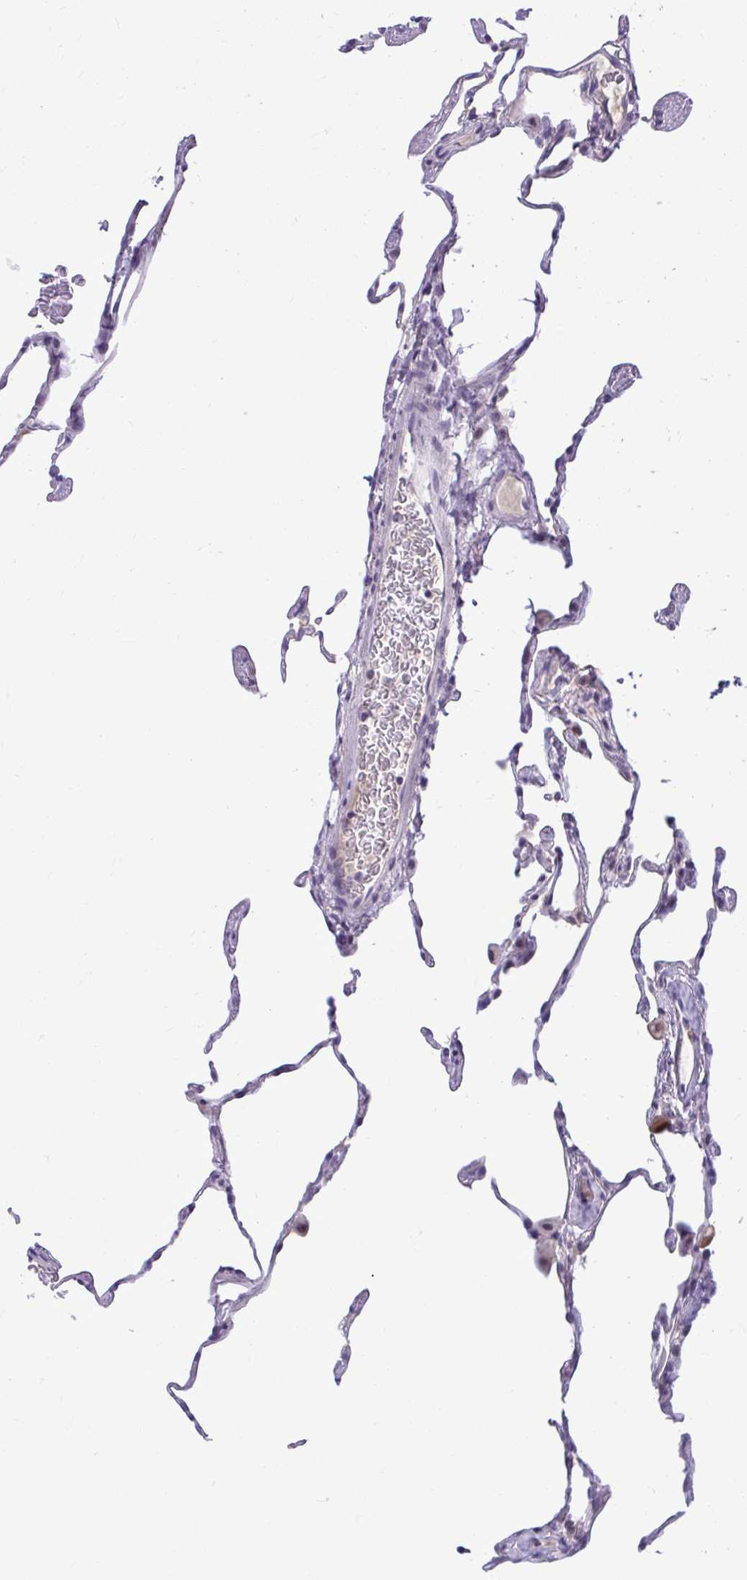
{"staining": {"intensity": "negative", "quantity": "none", "location": "none"}, "tissue": "lung", "cell_type": "Alveolar cells", "image_type": "normal", "snomed": [{"axis": "morphology", "description": "Normal tissue, NOS"}, {"axis": "topography", "description": "Lung"}], "caption": "Histopathology image shows no protein positivity in alveolar cells of benign lung.", "gene": "CDC20", "patient": {"sex": "female", "age": 57}}